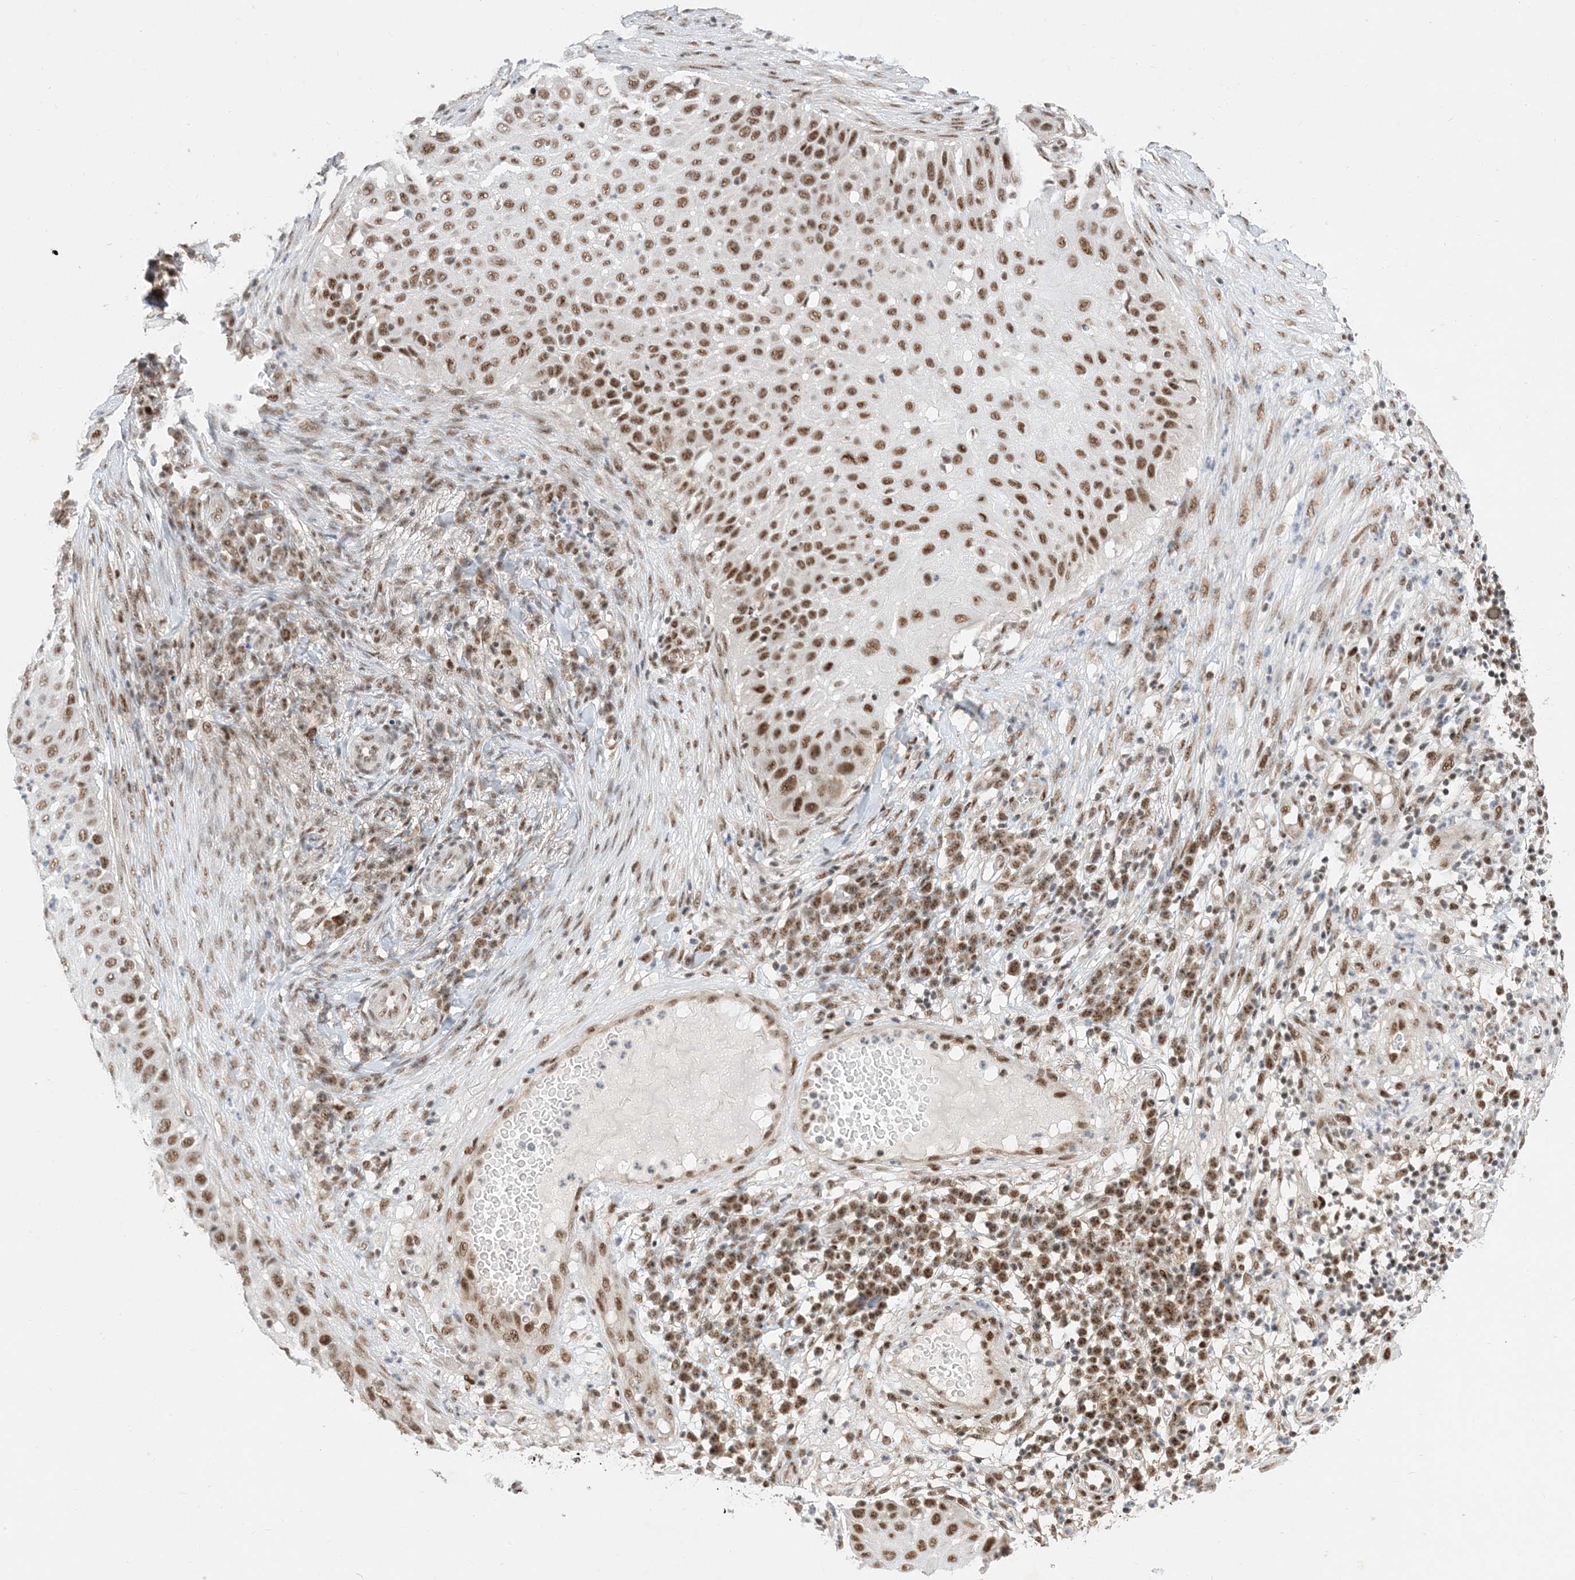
{"staining": {"intensity": "strong", "quantity": ">75%", "location": "nuclear"}, "tissue": "skin cancer", "cell_type": "Tumor cells", "image_type": "cancer", "snomed": [{"axis": "morphology", "description": "Squamous cell carcinoma, NOS"}, {"axis": "topography", "description": "Skin"}], "caption": "A micrograph showing strong nuclear expression in about >75% of tumor cells in skin squamous cell carcinoma, as visualized by brown immunohistochemical staining.", "gene": "SF3A3", "patient": {"sex": "female", "age": 44}}